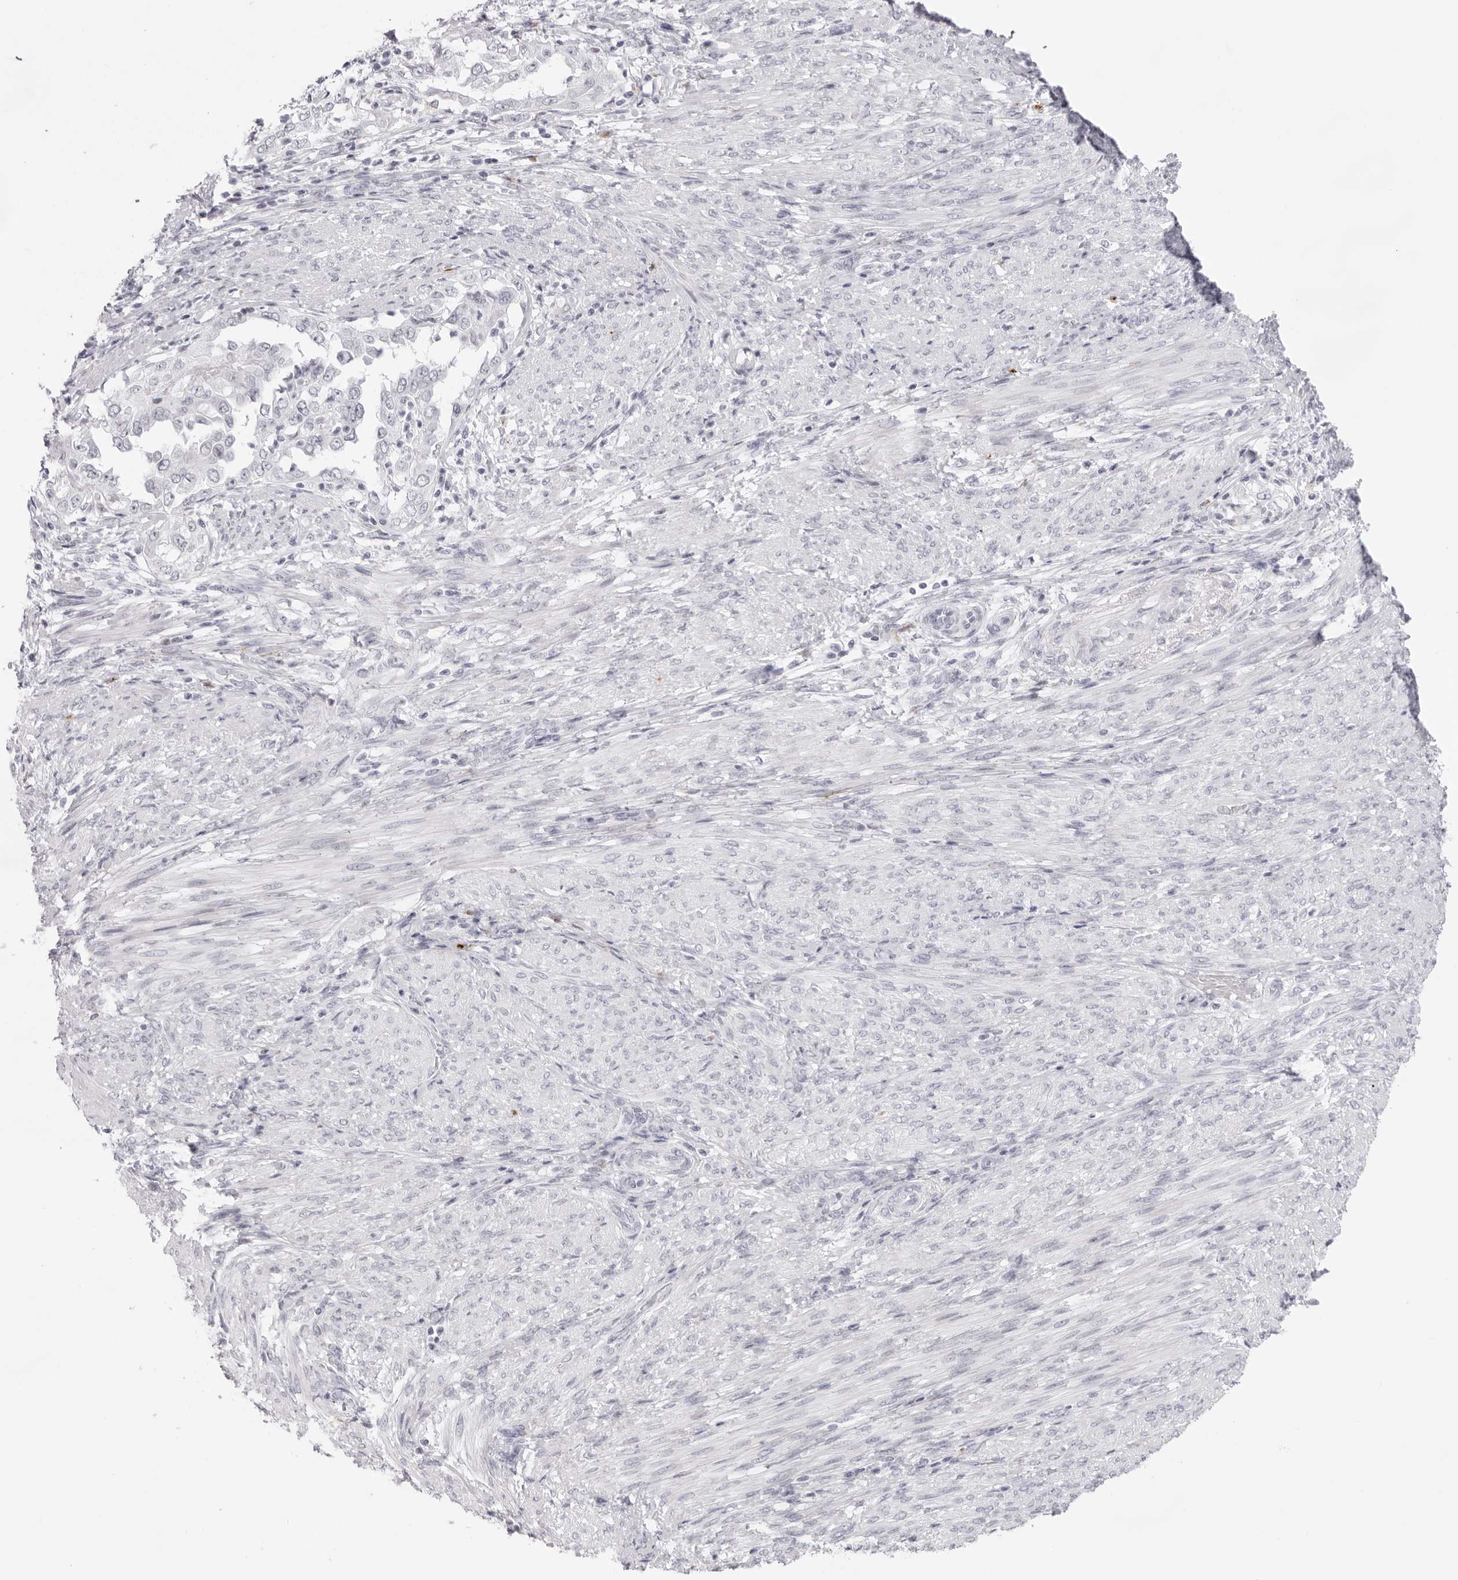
{"staining": {"intensity": "negative", "quantity": "none", "location": "none"}, "tissue": "endometrial cancer", "cell_type": "Tumor cells", "image_type": "cancer", "snomed": [{"axis": "morphology", "description": "Adenocarcinoma, NOS"}, {"axis": "topography", "description": "Endometrium"}], "caption": "Endometrial cancer (adenocarcinoma) was stained to show a protein in brown. There is no significant positivity in tumor cells.", "gene": "KLK12", "patient": {"sex": "female", "age": 85}}